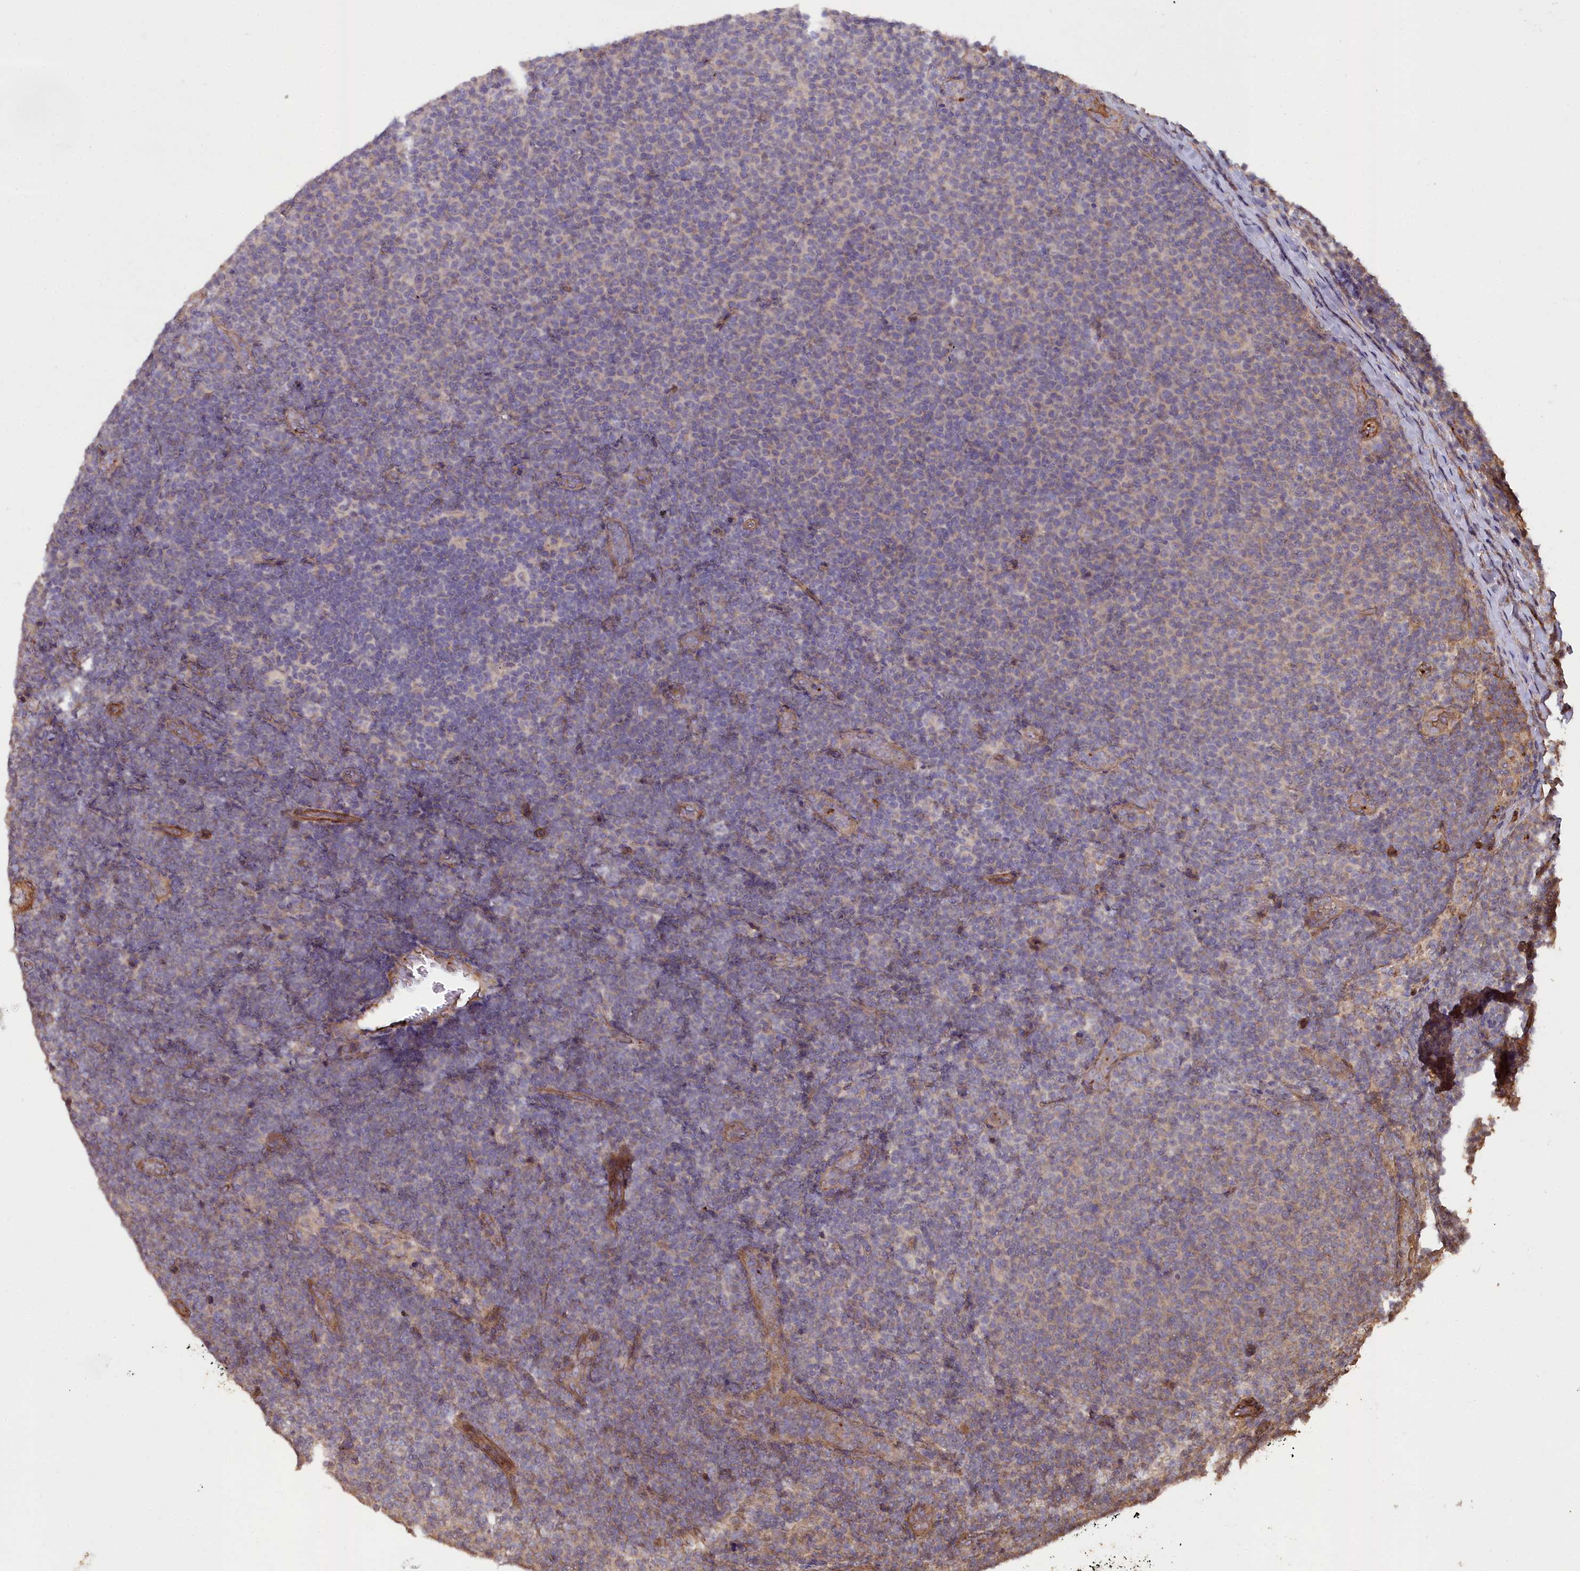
{"staining": {"intensity": "weak", "quantity": "<25%", "location": "cytoplasmic/membranous"}, "tissue": "lymphoma", "cell_type": "Tumor cells", "image_type": "cancer", "snomed": [{"axis": "morphology", "description": "Malignant lymphoma, non-Hodgkin's type, Low grade"}, {"axis": "topography", "description": "Lymph node"}], "caption": "Protein analysis of malignant lymphoma, non-Hodgkin's type (low-grade) demonstrates no significant expression in tumor cells. The staining was performed using DAB to visualize the protein expression in brown, while the nuclei were stained in blue with hematoxylin (Magnification: 20x).", "gene": "ATP6V0A2", "patient": {"sex": "male", "age": 66}}